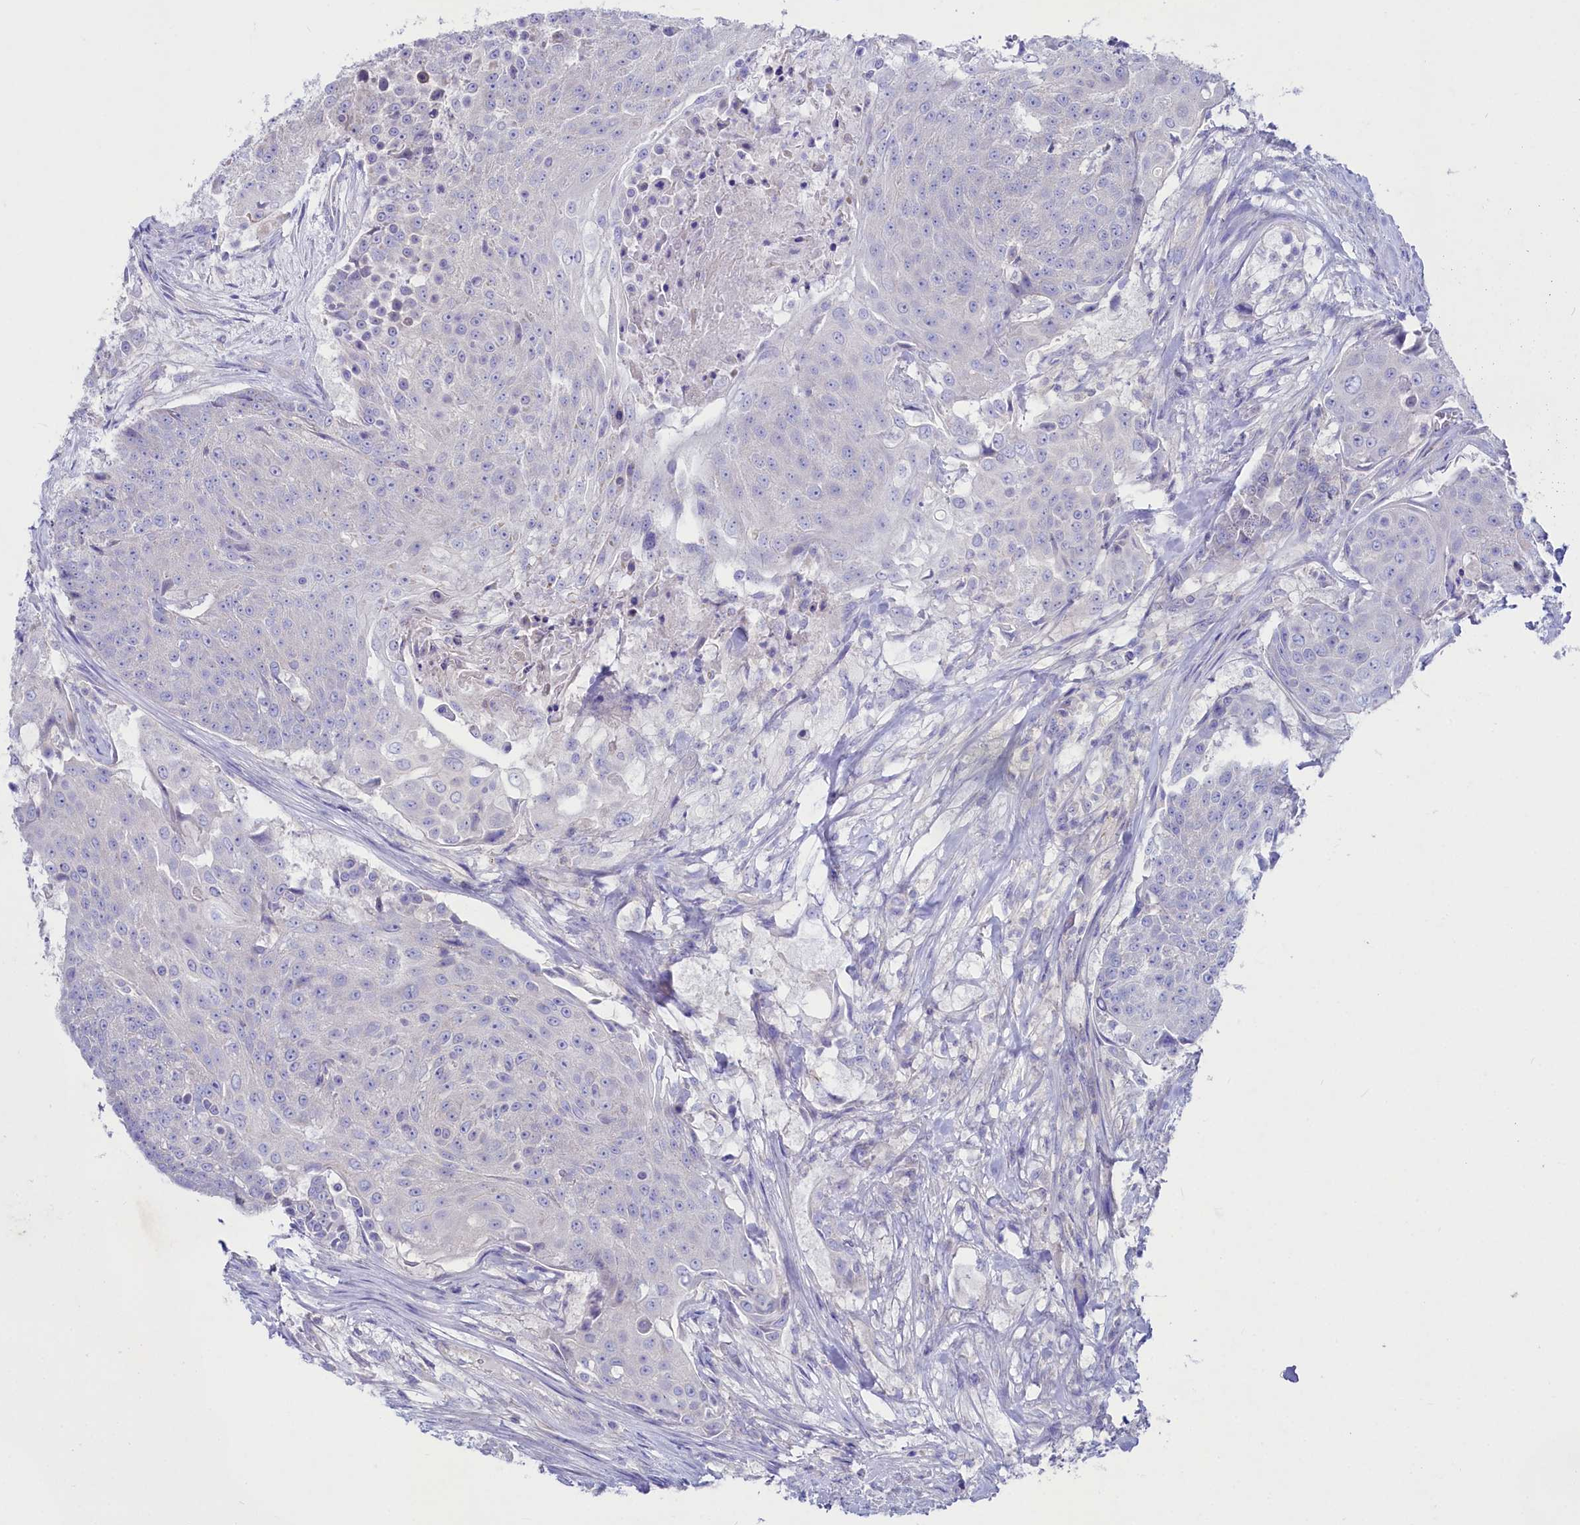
{"staining": {"intensity": "negative", "quantity": "none", "location": "none"}, "tissue": "urothelial cancer", "cell_type": "Tumor cells", "image_type": "cancer", "snomed": [{"axis": "morphology", "description": "Urothelial carcinoma, High grade"}, {"axis": "topography", "description": "Urinary bladder"}], "caption": "Protein analysis of urothelial cancer shows no significant staining in tumor cells. (DAB (3,3'-diaminobenzidine) immunohistochemistry (IHC) with hematoxylin counter stain).", "gene": "VPS26B", "patient": {"sex": "female", "age": 63}}